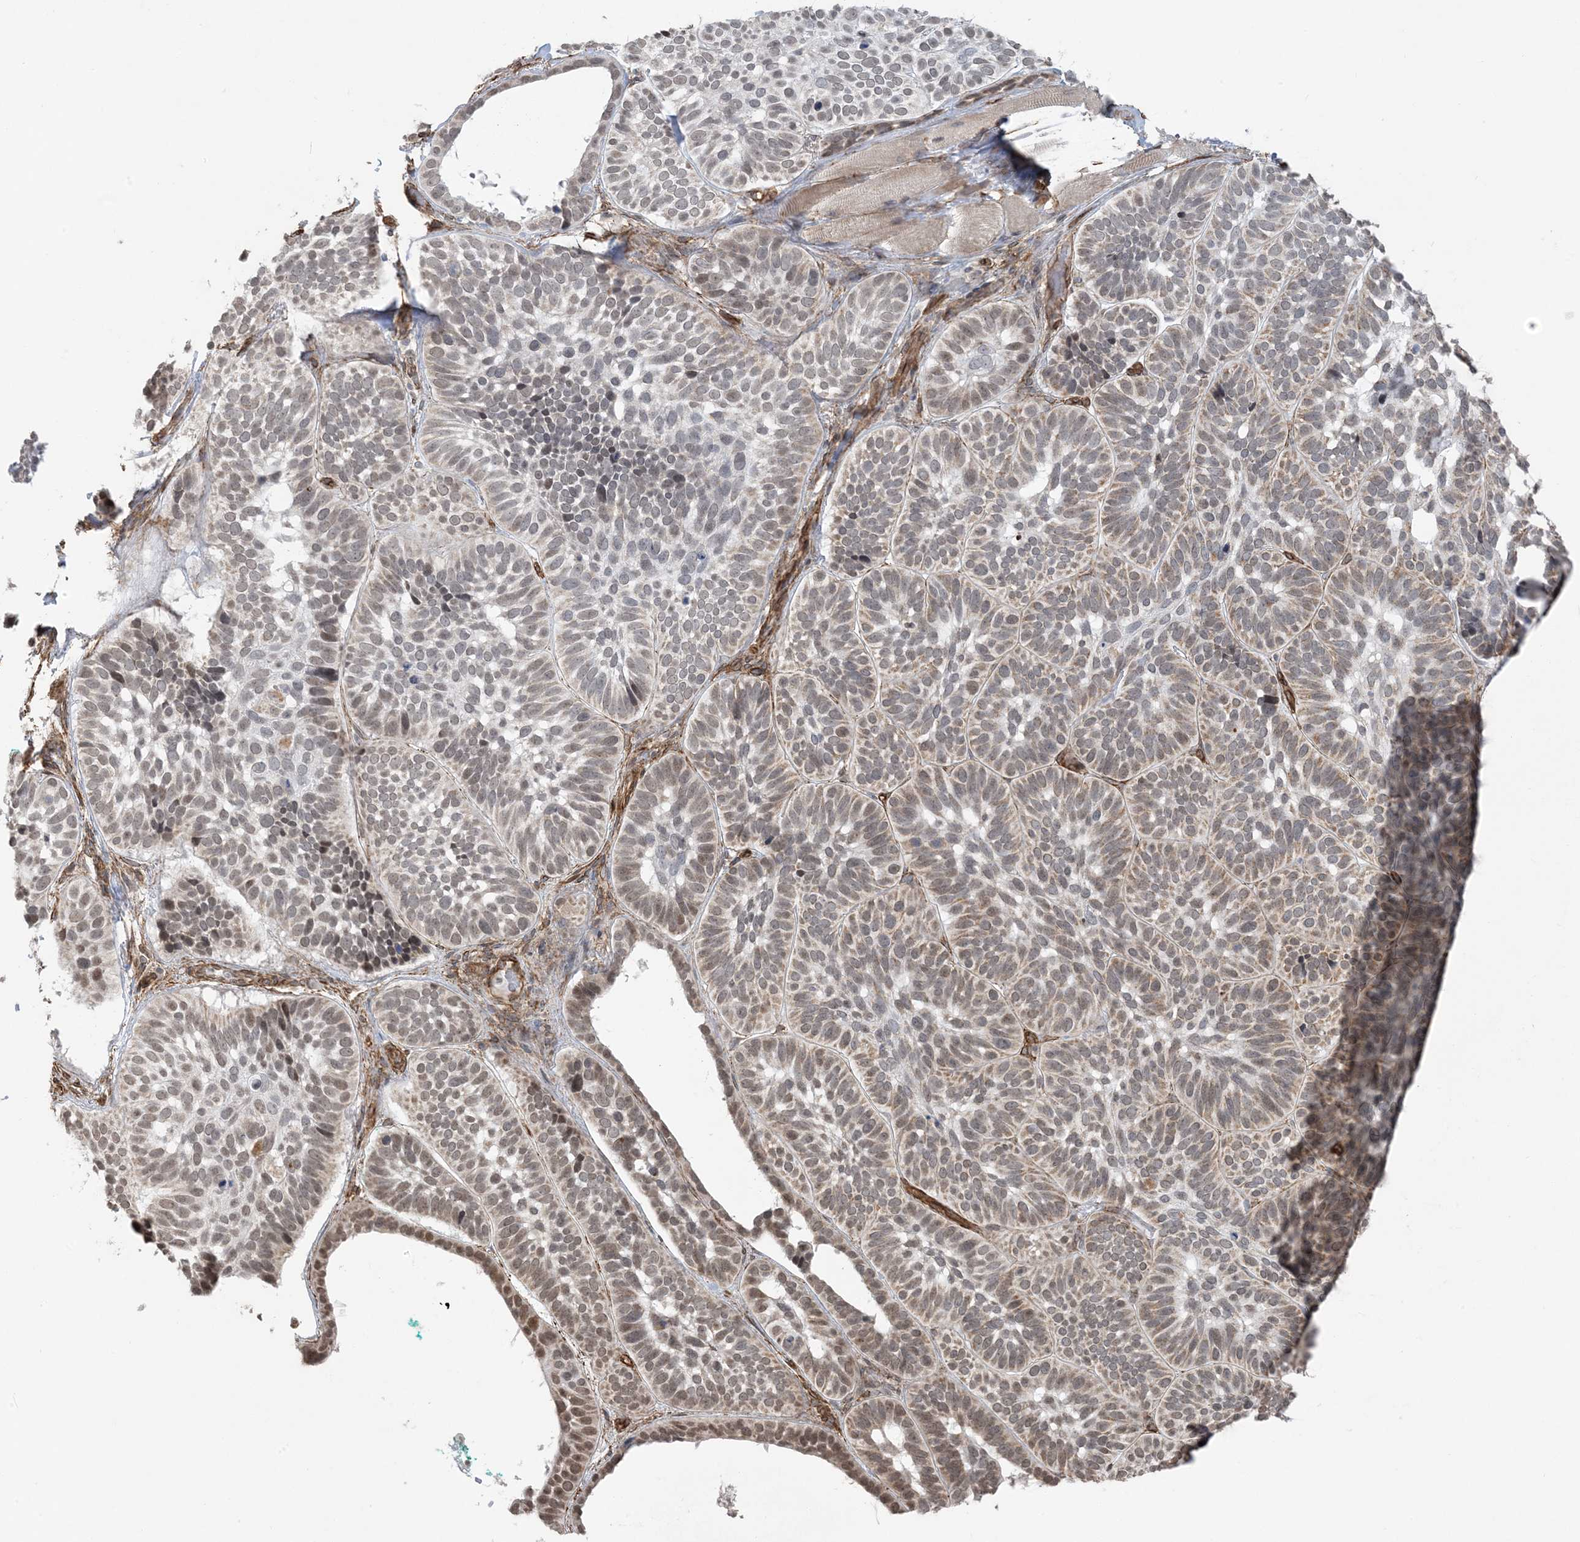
{"staining": {"intensity": "weak", "quantity": ">75%", "location": "cytoplasmic/membranous"}, "tissue": "skin cancer", "cell_type": "Tumor cells", "image_type": "cancer", "snomed": [{"axis": "morphology", "description": "Basal cell carcinoma"}, {"axis": "topography", "description": "Skin"}], "caption": "A micrograph showing weak cytoplasmic/membranous positivity in about >75% of tumor cells in skin cancer (basal cell carcinoma), as visualized by brown immunohistochemical staining.", "gene": "CHCHD4", "patient": {"sex": "male", "age": 62}}